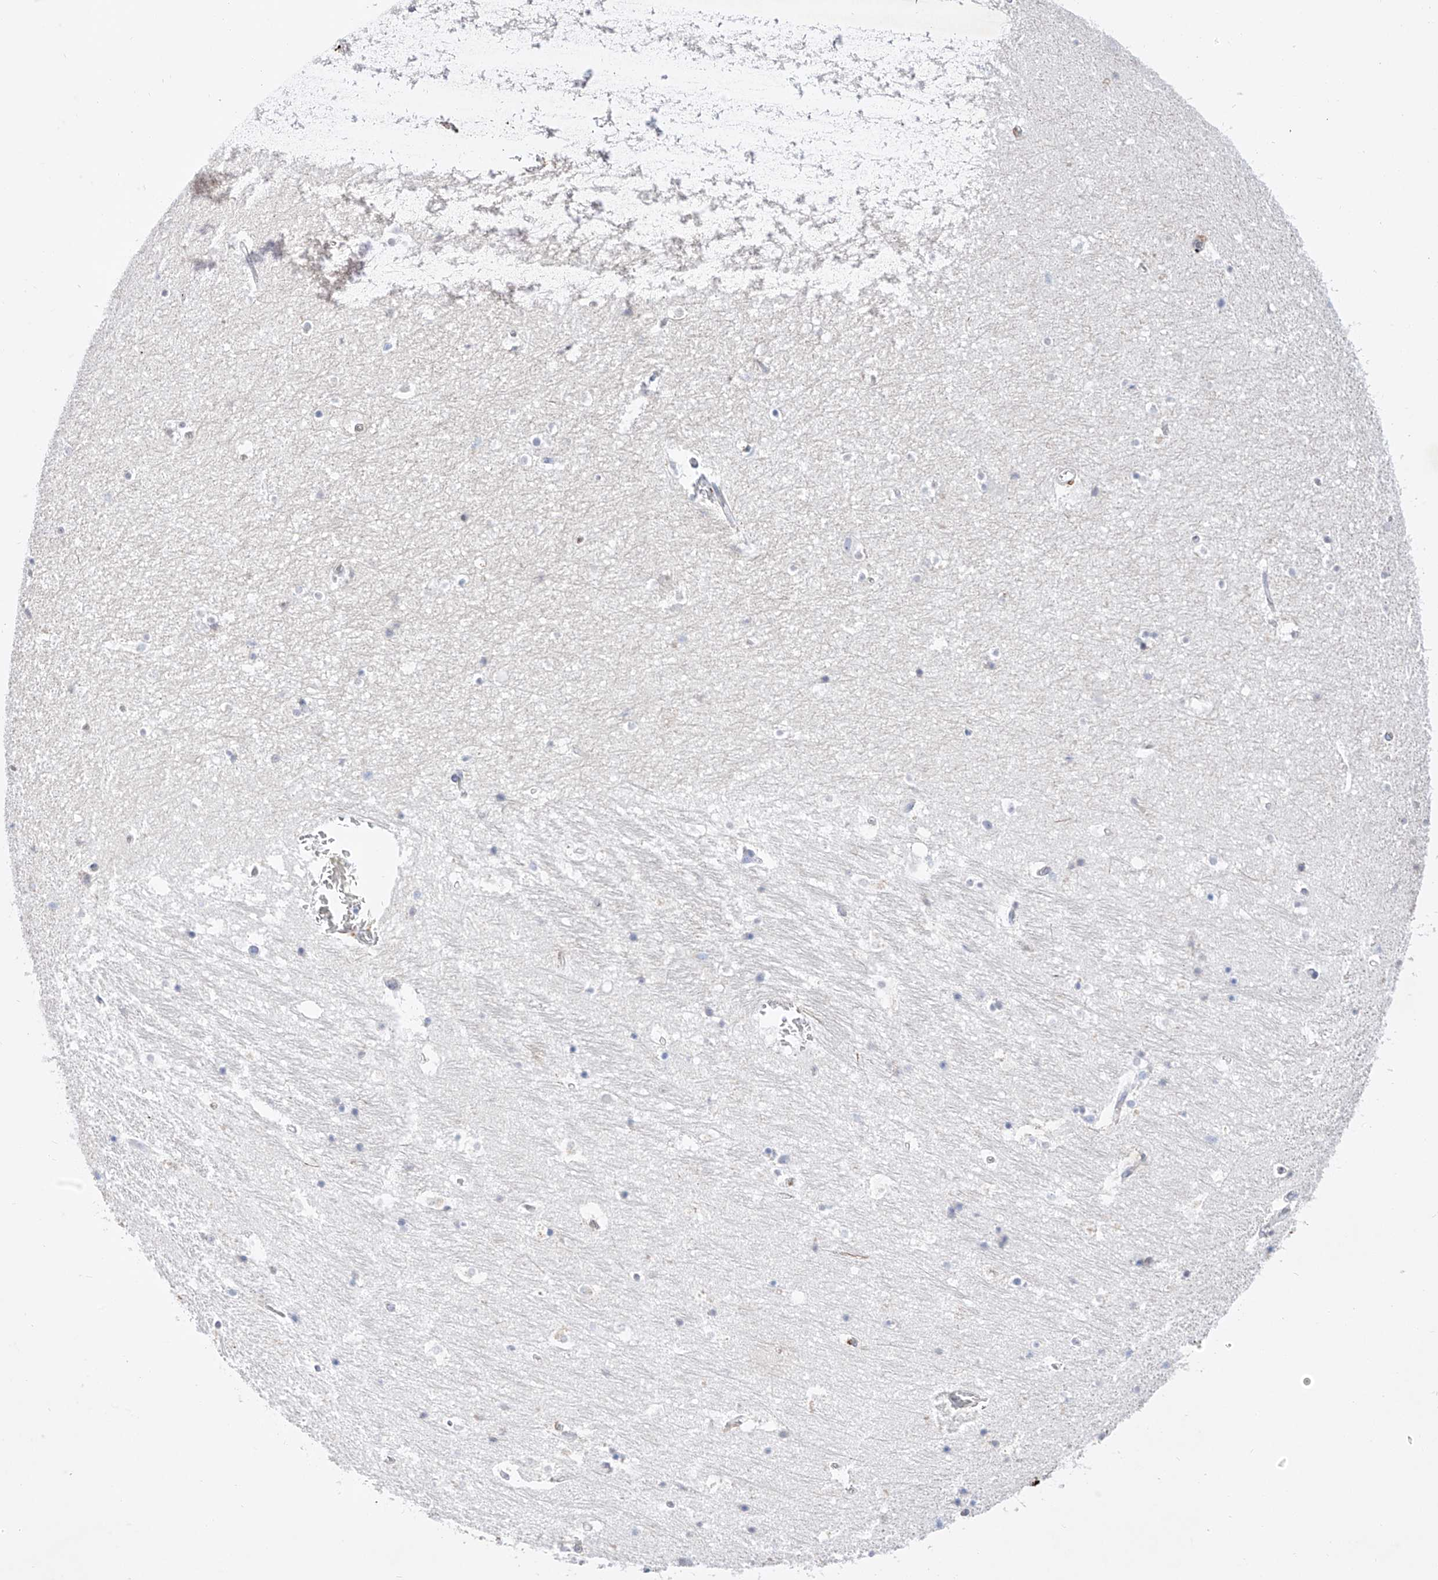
{"staining": {"intensity": "negative", "quantity": "none", "location": "none"}, "tissue": "hippocampus", "cell_type": "Glial cells", "image_type": "normal", "snomed": [{"axis": "morphology", "description": "Normal tissue, NOS"}, {"axis": "topography", "description": "Hippocampus"}], "caption": "The immunohistochemistry (IHC) photomicrograph has no significant expression in glial cells of hippocampus. The staining was performed using DAB to visualize the protein expression in brown, while the nuclei were stained in blue with hematoxylin (Magnification: 20x).", "gene": "LCLAT1", "patient": {"sex": "female", "age": 52}}